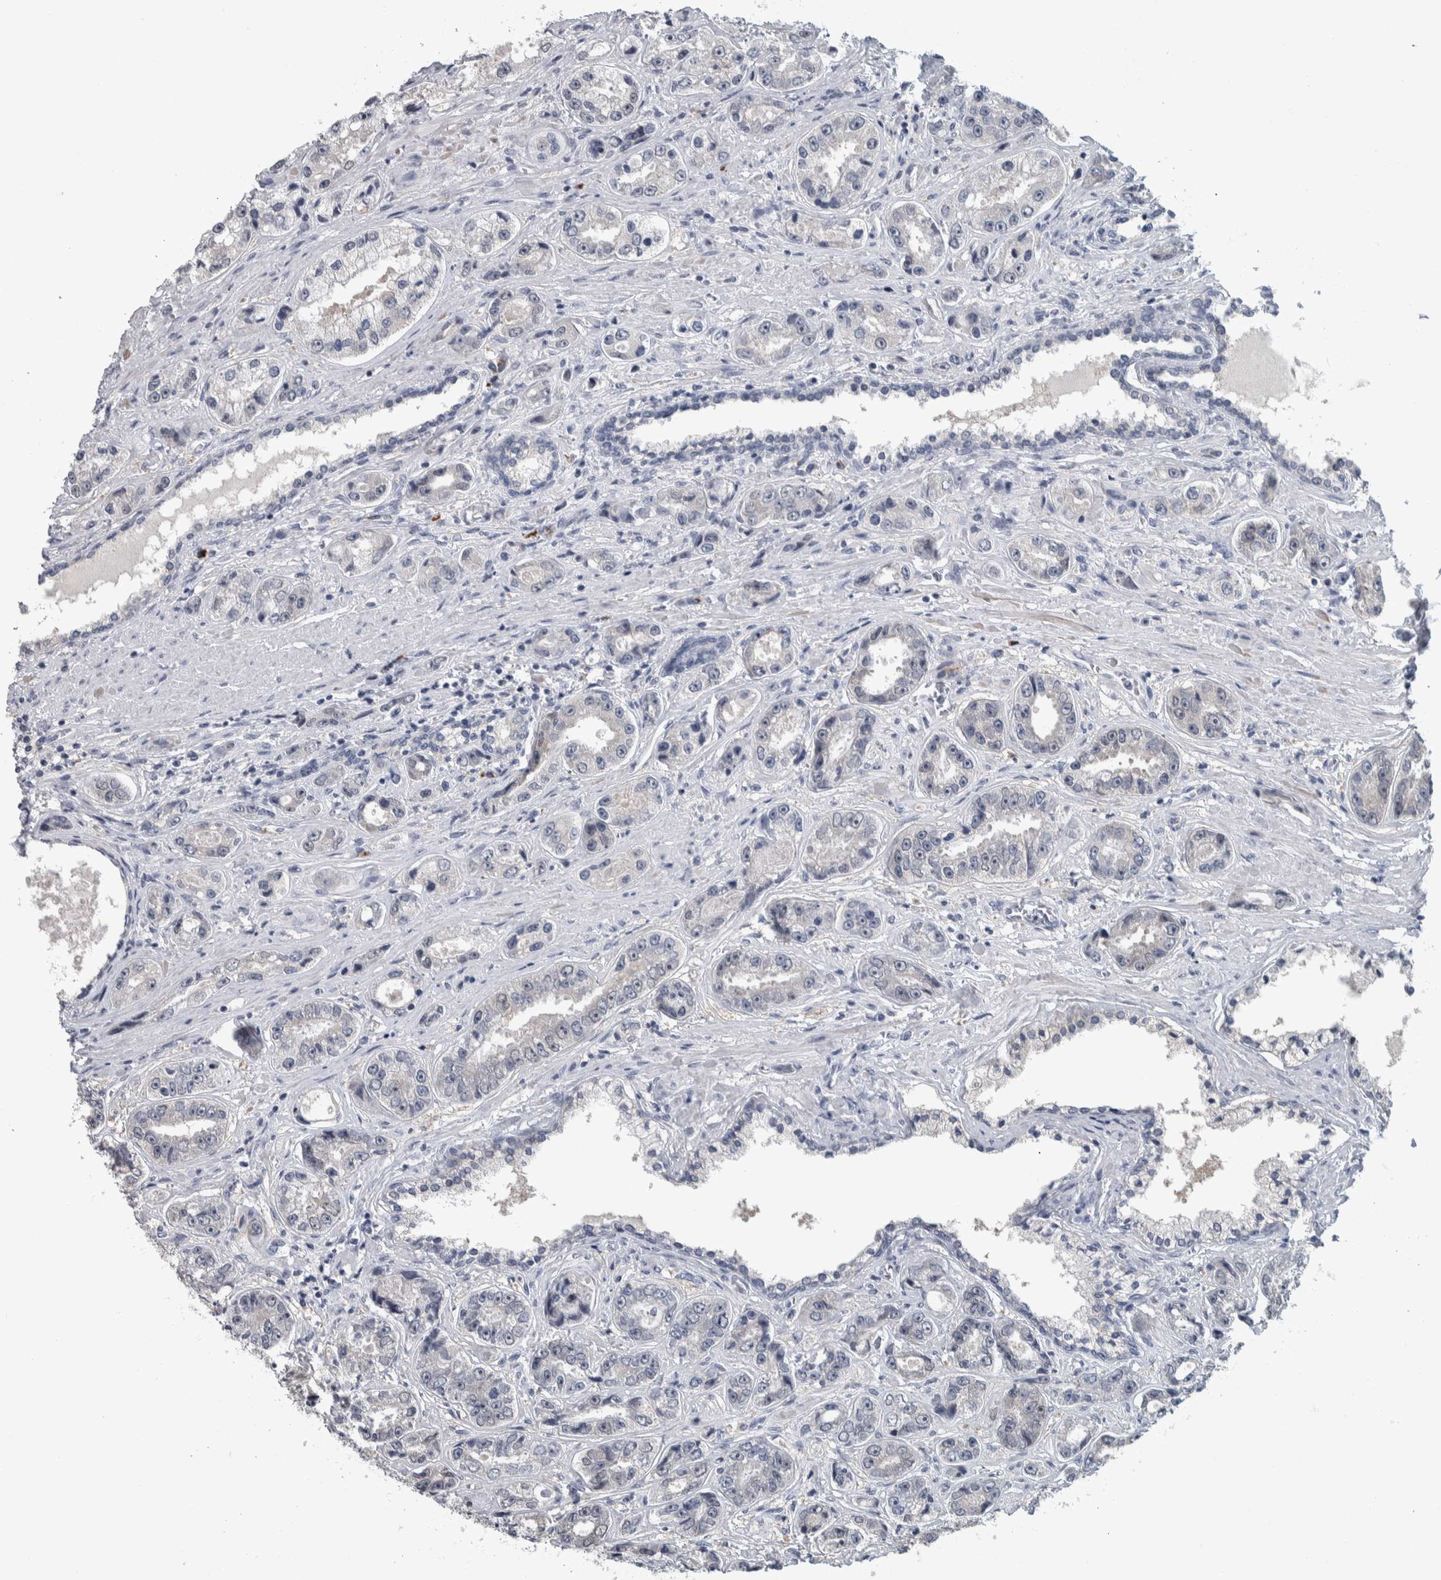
{"staining": {"intensity": "negative", "quantity": "none", "location": "none"}, "tissue": "prostate cancer", "cell_type": "Tumor cells", "image_type": "cancer", "snomed": [{"axis": "morphology", "description": "Adenocarcinoma, High grade"}, {"axis": "topography", "description": "Prostate"}], "caption": "A micrograph of prostate high-grade adenocarcinoma stained for a protein demonstrates no brown staining in tumor cells.", "gene": "CAVIN4", "patient": {"sex": "male", "age": 61}}